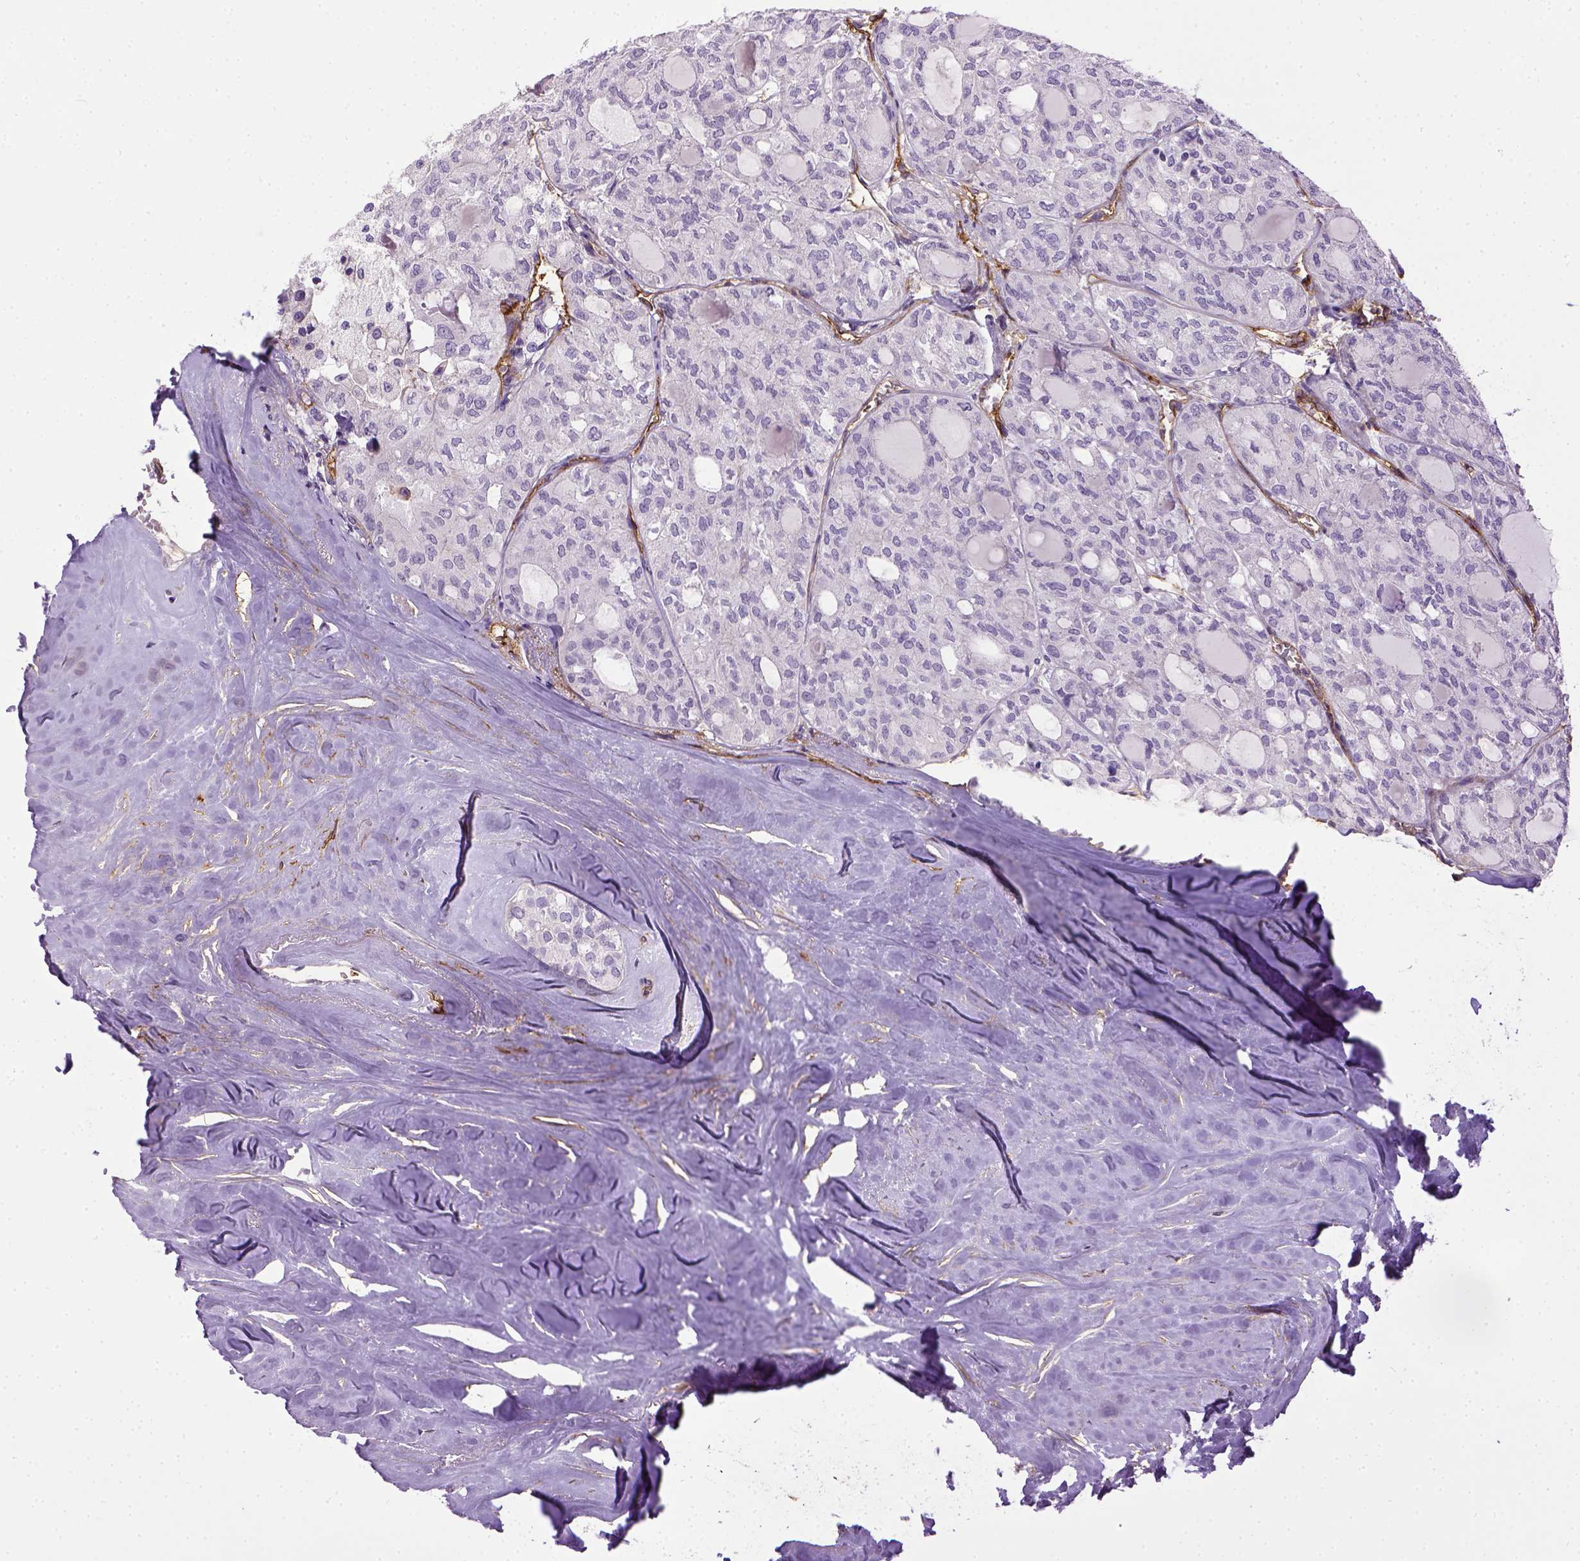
{"staining": {"intensity": "negative", "quantity": "none", "location": "none"}, "tissue": "thyroid cancer", "cell_type": "Tumor cells", "image_type": "cancer", "snomed": [{"axis": "morphology", "description": "Follicular adenoma carcinoma, NOS"}, {"axis": "topography", "description": "Thyroid gland"}], "caption": "DAB (3,3'-diaminobenzidine) immunohistochemical staining of human thyroid follicular adenoma carcinoma displays no significant staining in tumor cells. The staining is performed using DAB brown chromogen with nuclei counter-stained in using hematoxylin.", "gene": "ENG", "patient": {"sex": "male", "age": 75}}